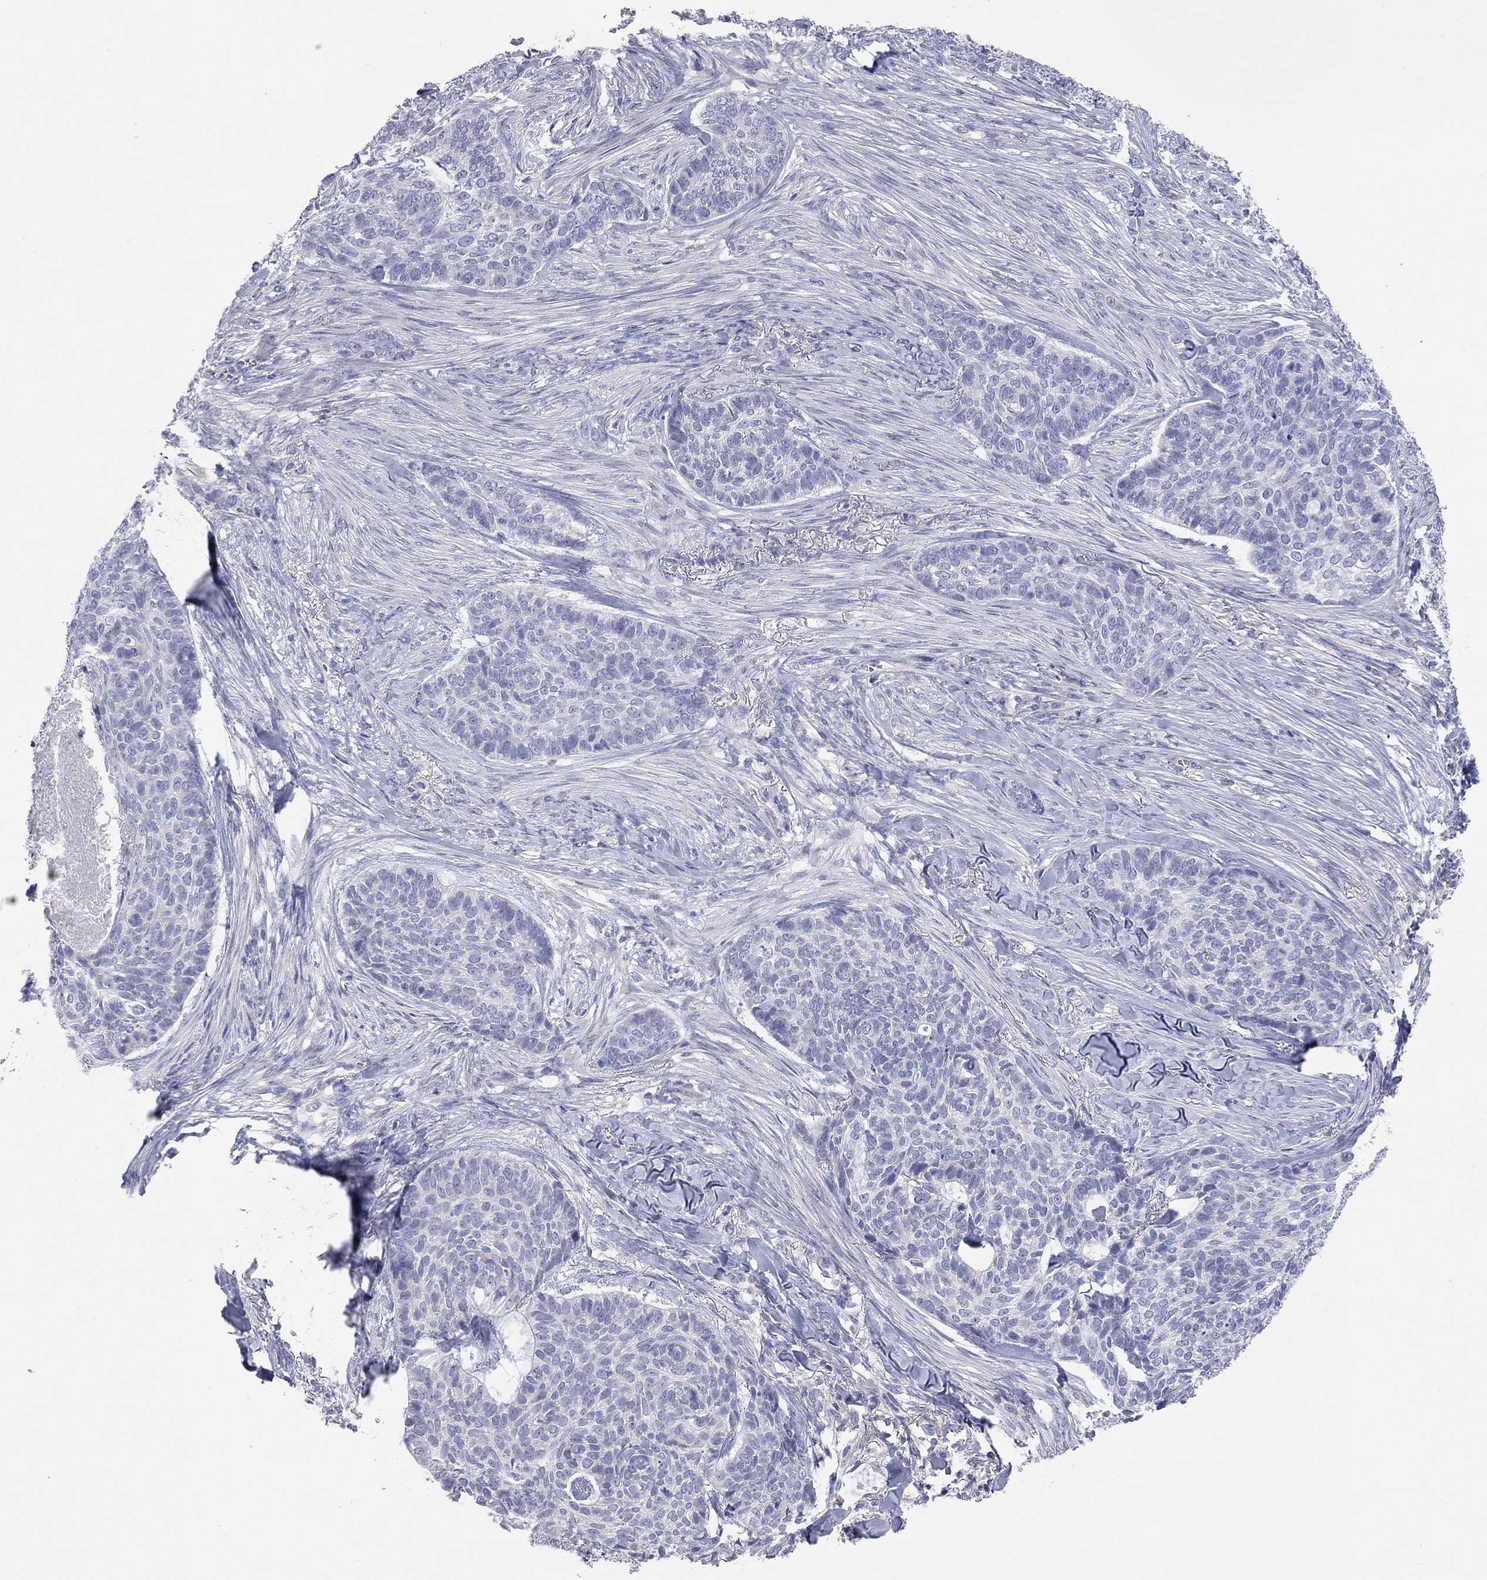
{"staining": {"intensity": "negative", "quantity": "none", "location": "none"}, "tissue": "skin cancer", "cell_type": "Tumor cells", "image_type": "cancer", "snomed": [{"axis": "morphology", "description": "Basal cell carcinoma"}, {"axis": "topography", "description": "Skin"}], "caption": "Immunohistochemistry of human skin basal cell carcinoma displays no positivity in tumor cells.", "gene": "KCNB1", "patient": {"sex": "female", "age": 69}}